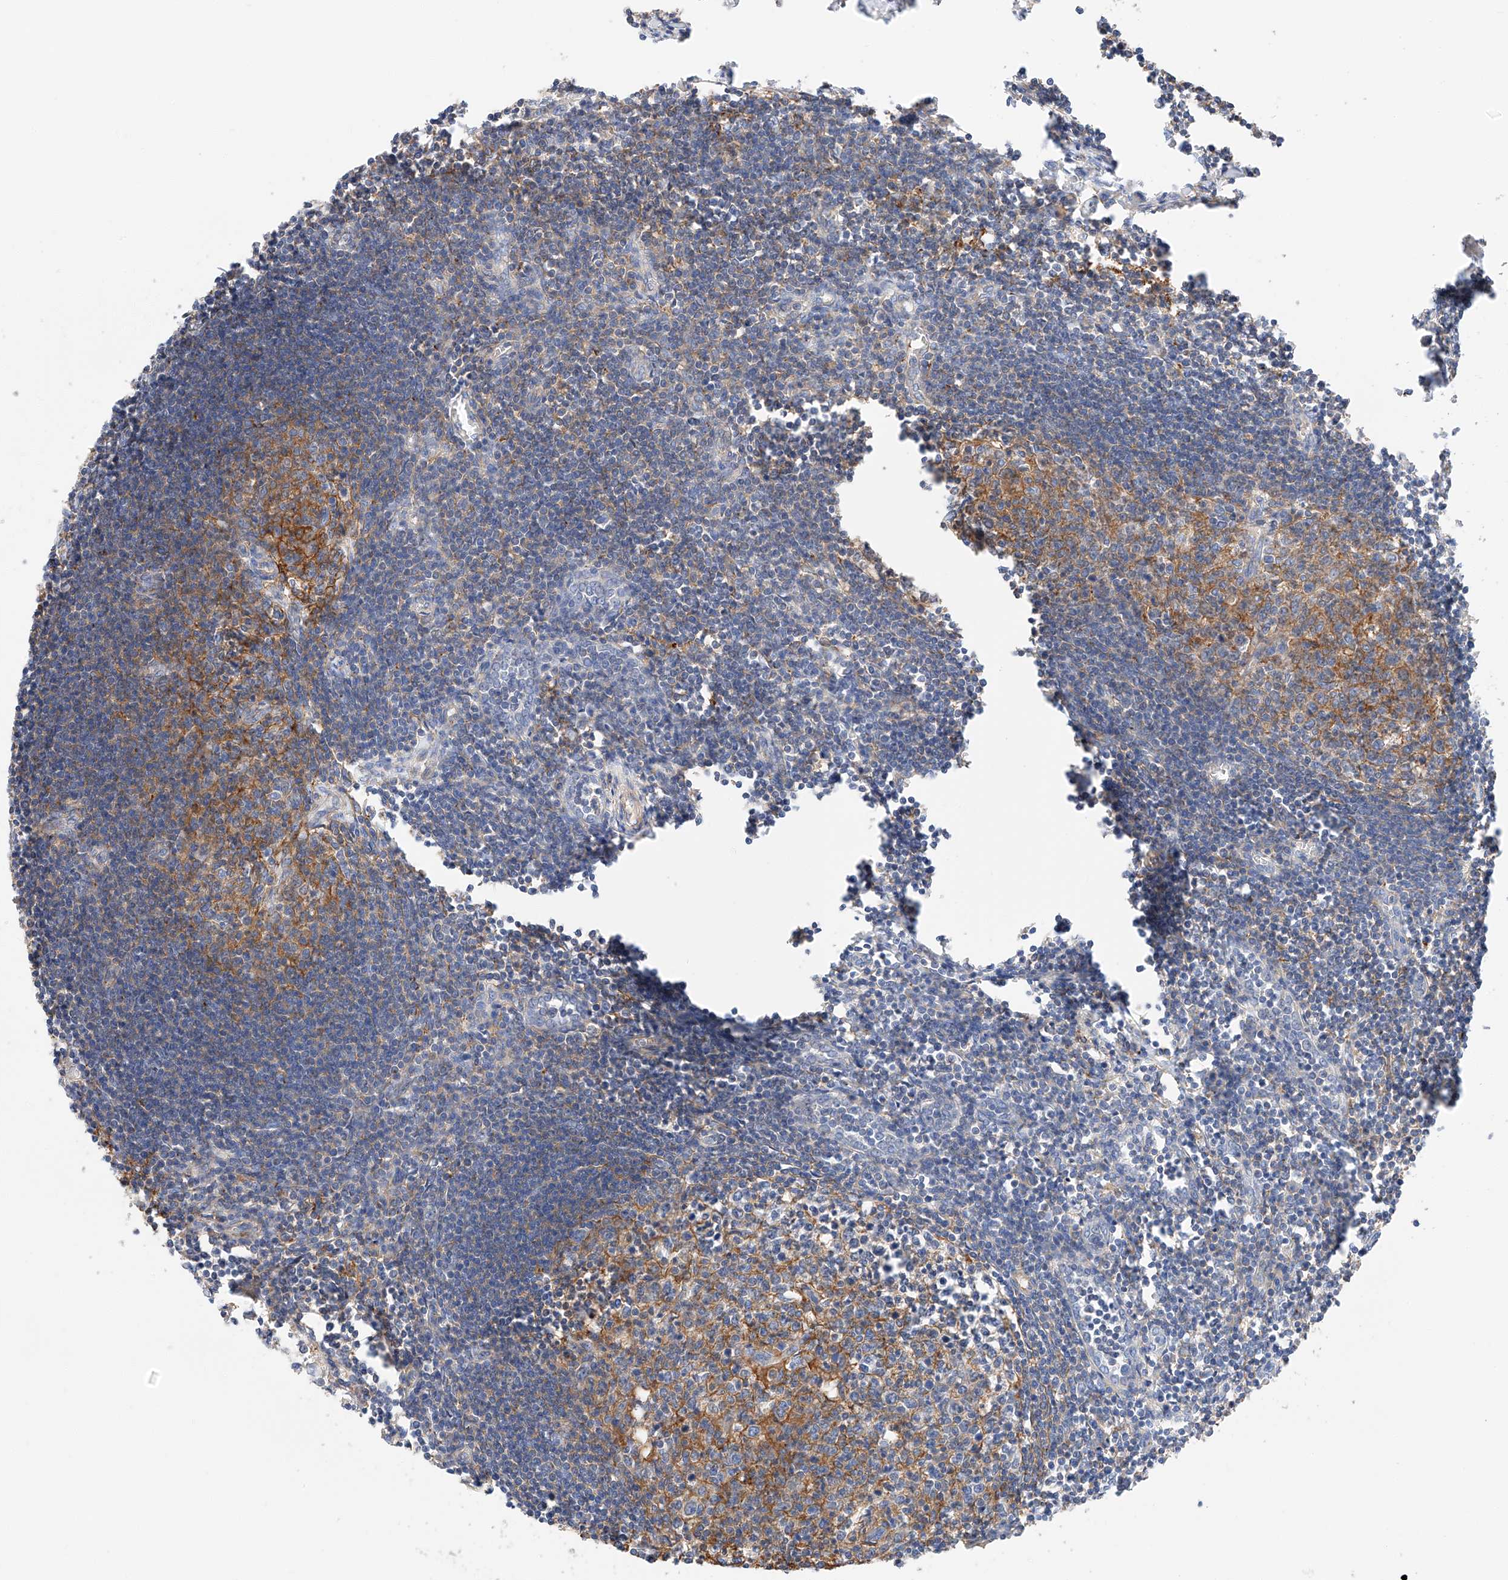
{"staining": {"intensity": "moderate", "quantity": "25%-75%", "location": "cytoplasmic/membranous"}, "tissue": "lymph node", "cell_type": "Germinal center cells", "image_type": "normal", "snomed": [{"axis": "morphology", "description": "Normal tissue, NOS"}, {"axis": "morphology", "description": "Malignant melanoma, Metastatic site"}, {"axis": "topography", "description": "Lymph node"}], "caption": "Immunohistochemistry (IHC) micrograph of benign lymph node stained for a protein (brown), which reveals medium levels of moderate cytoplasmic/membranous positivity in approximately 25%-75% of germinal center cells.", "gene": "ENSG00000259132", "patient": {"sex": "male", "age": 41}}